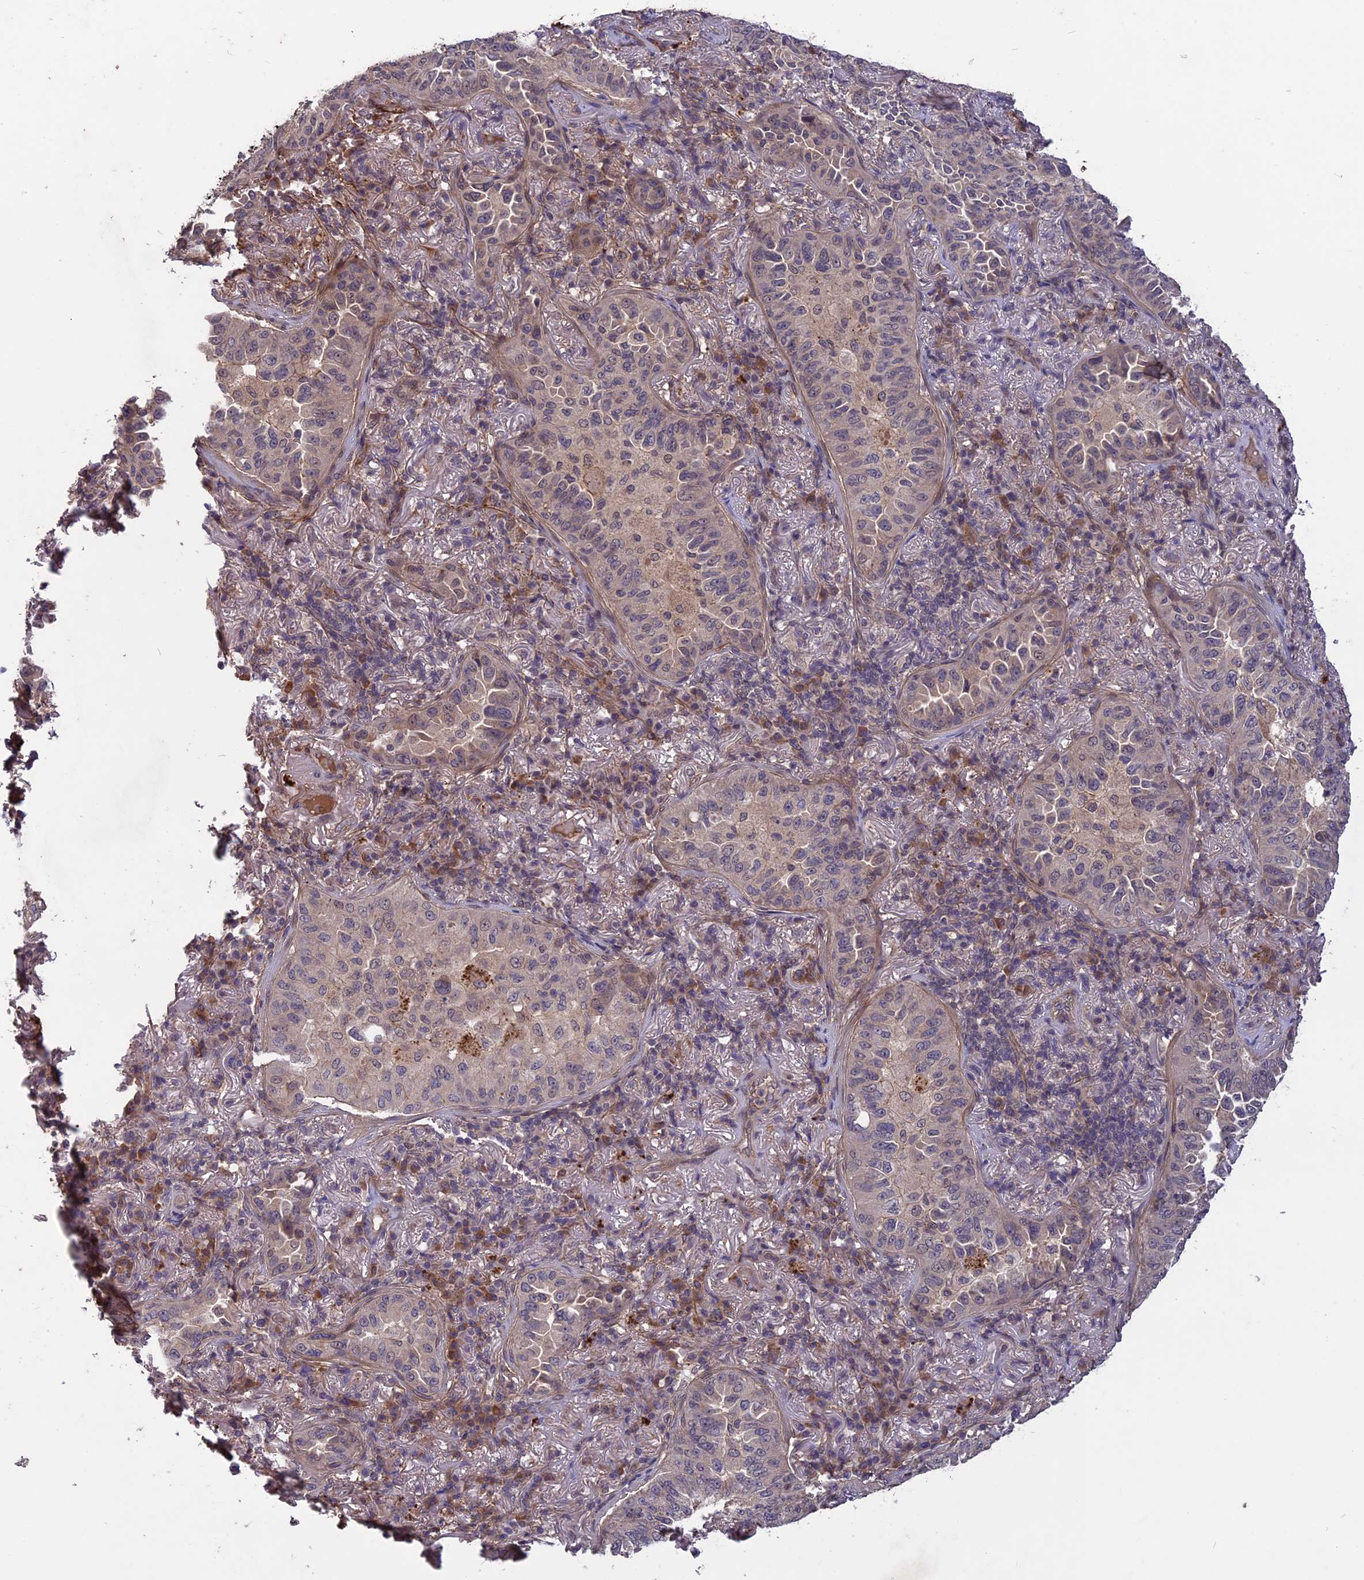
{"staining": {"intensity": "negative", "quantity": "none", "location": "none"}, "tissue": "lung cancer", "cell_type": "Tumor cells", "image_type": "cancer", "snomed": [{"axis": "morphology", "description": "Adenocarcinoma, NOS"}, {"axis": "topography", "description": "Lung"}], "caption": "This histopathology image is of lung adenocarcinoma stained with immunohistochemistry to label a protein in brown with the nuclei are counter-stained blue. There is no staining in tumor cells. Brightfield microscopy of immunohistochemistry stained with DAB (3,3'-diaminobenzidine) (brown) and hematoxylin (blue), captured at high magnification.", "gene": "ADO", "patient": {"sex": "female", "age": 69}}